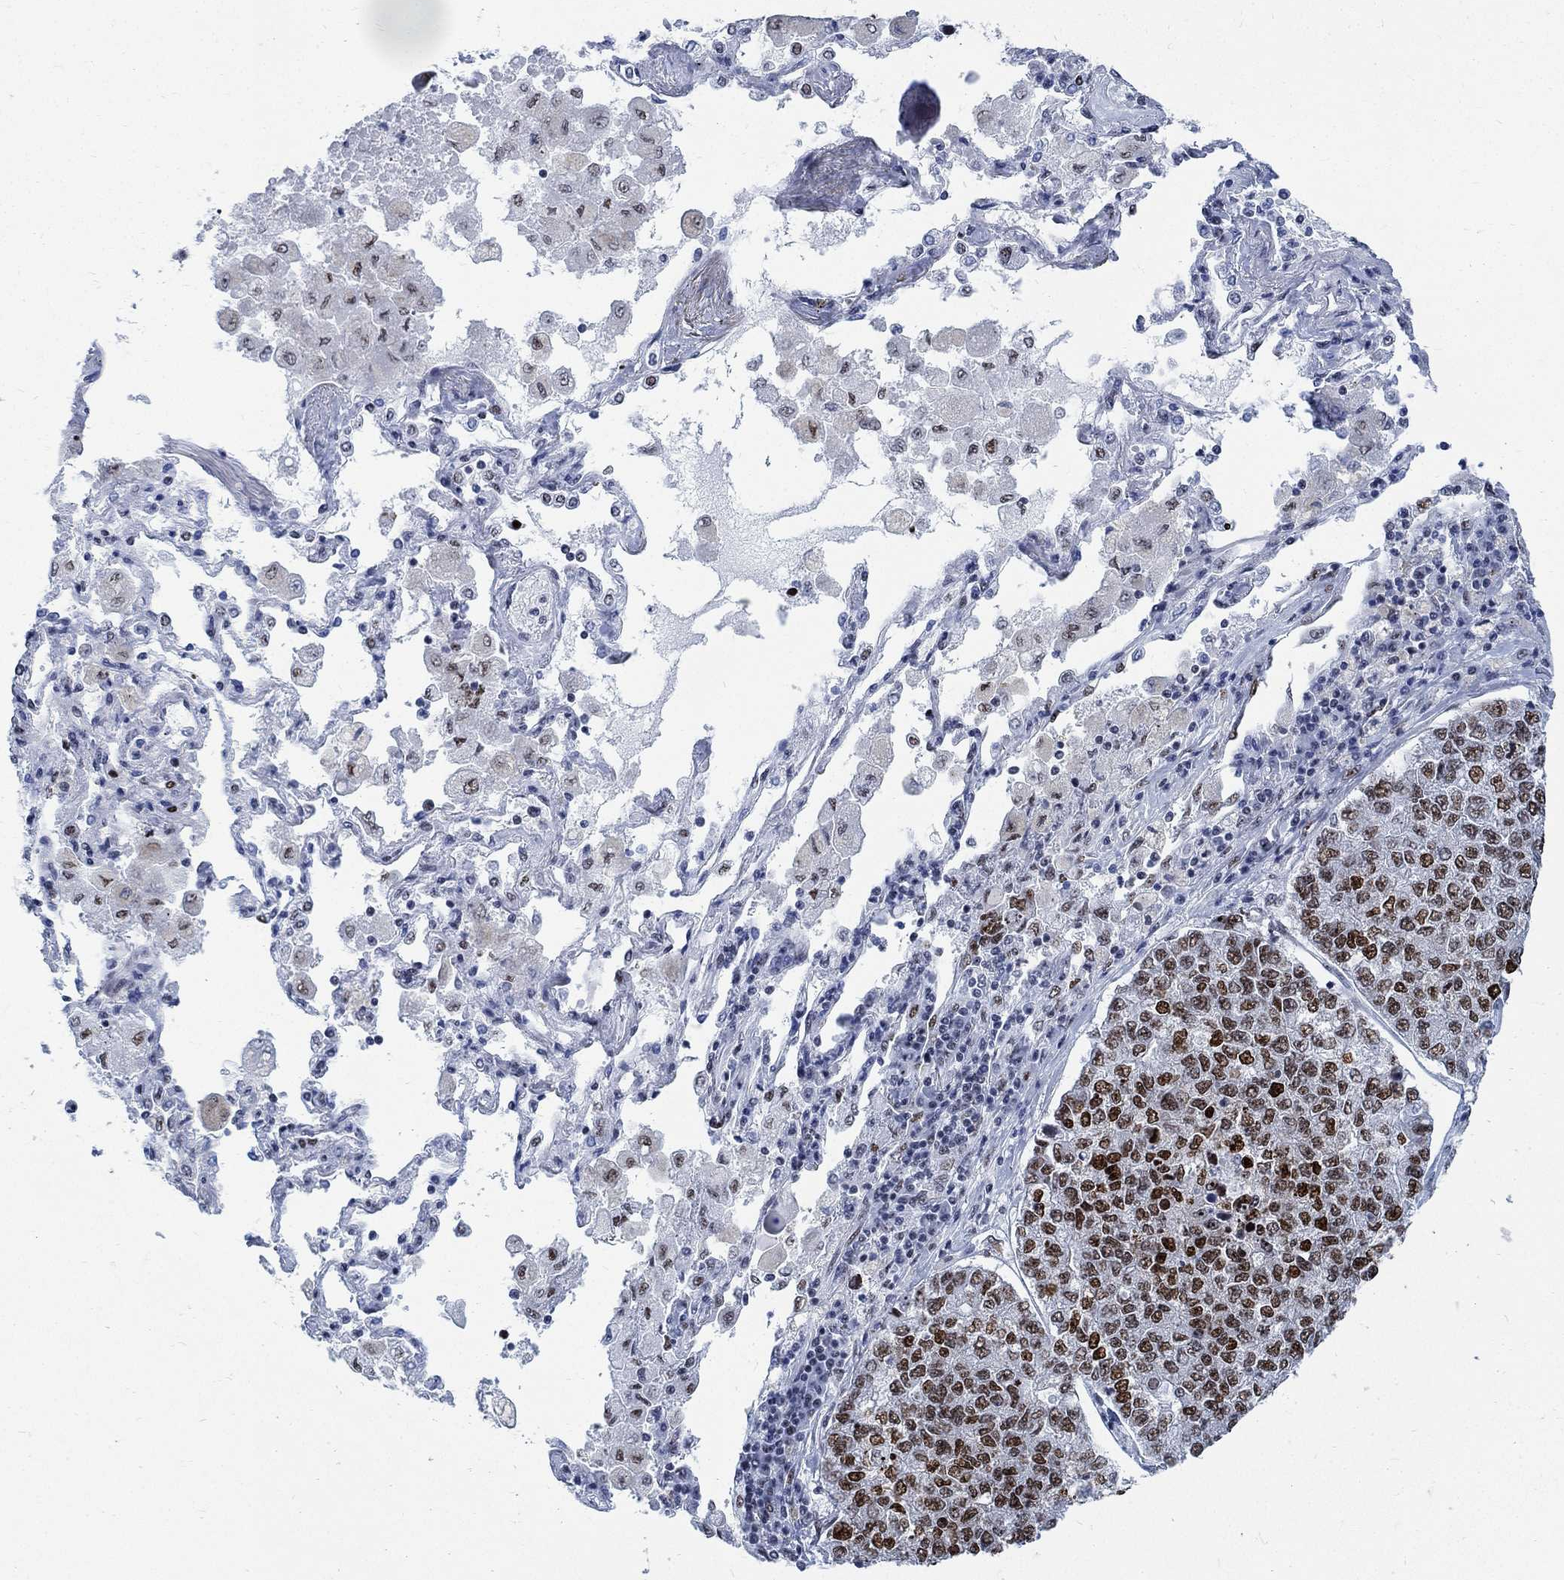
{"staining": {"intensity": "strong", "quantity": ">75%", "location": "cytoplasmic/membranous,nuclear"}, "tissue": "lung cancer", "cell_type": "Tumor cells", "image_type": "cancer", "snomed": [{"axis": "morphology", "description": "Adenocarcinoma, NOS"}, {"axis": "topography", "description": "Lung"}], "caption": "Brown immunohistochemical staining in human adenocarcinoma (lung) shows strong cytoplasmic/membranous and nuclear expression in about >75% of tumor cells.", "gene": "DLK1", "patient": {"sex": "male", "age": 49}}